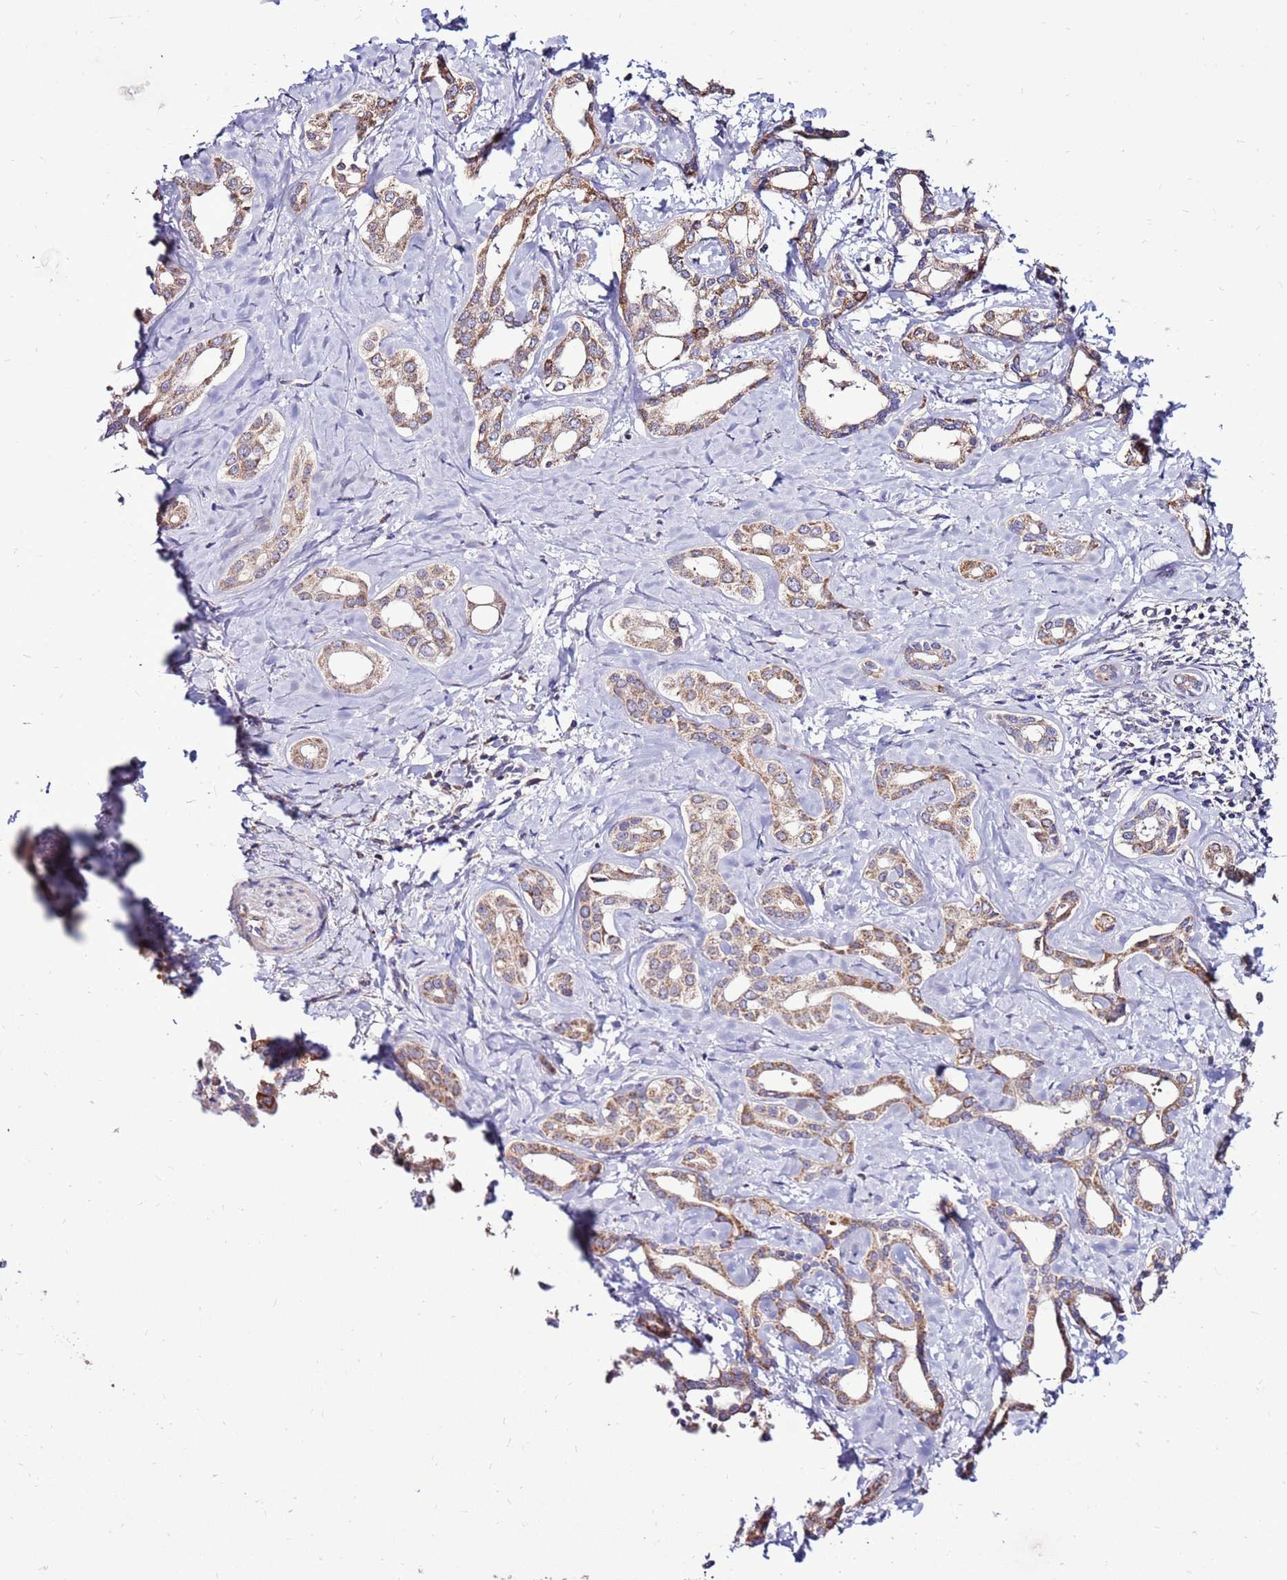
{"staining": {"intensity": "moderate", "quantity": "25%-75%", "location": "cytoplasmic/membranous"}, "tissue": "liver cancer", "cell_type": "Tumor cells", "image_type": "cancer", "snomed": [{"axis": "morphology", "description": "Cholangiocarcinoma"}, {"axis": "topography", "description": "Liver"}], "caption": "Liver cancer (cholangiocarcinoma) stained with IHC reveals moderate cytoplasmic/membranous staining in about 25%-75% of tumor cells. The staining is performed using DAB brown chromogen to label protein expression. The nuclei are counter-stained blue using hematoxylin.", "gene": "SPSB3", "patient": {"sex": "female", "age": 77}}